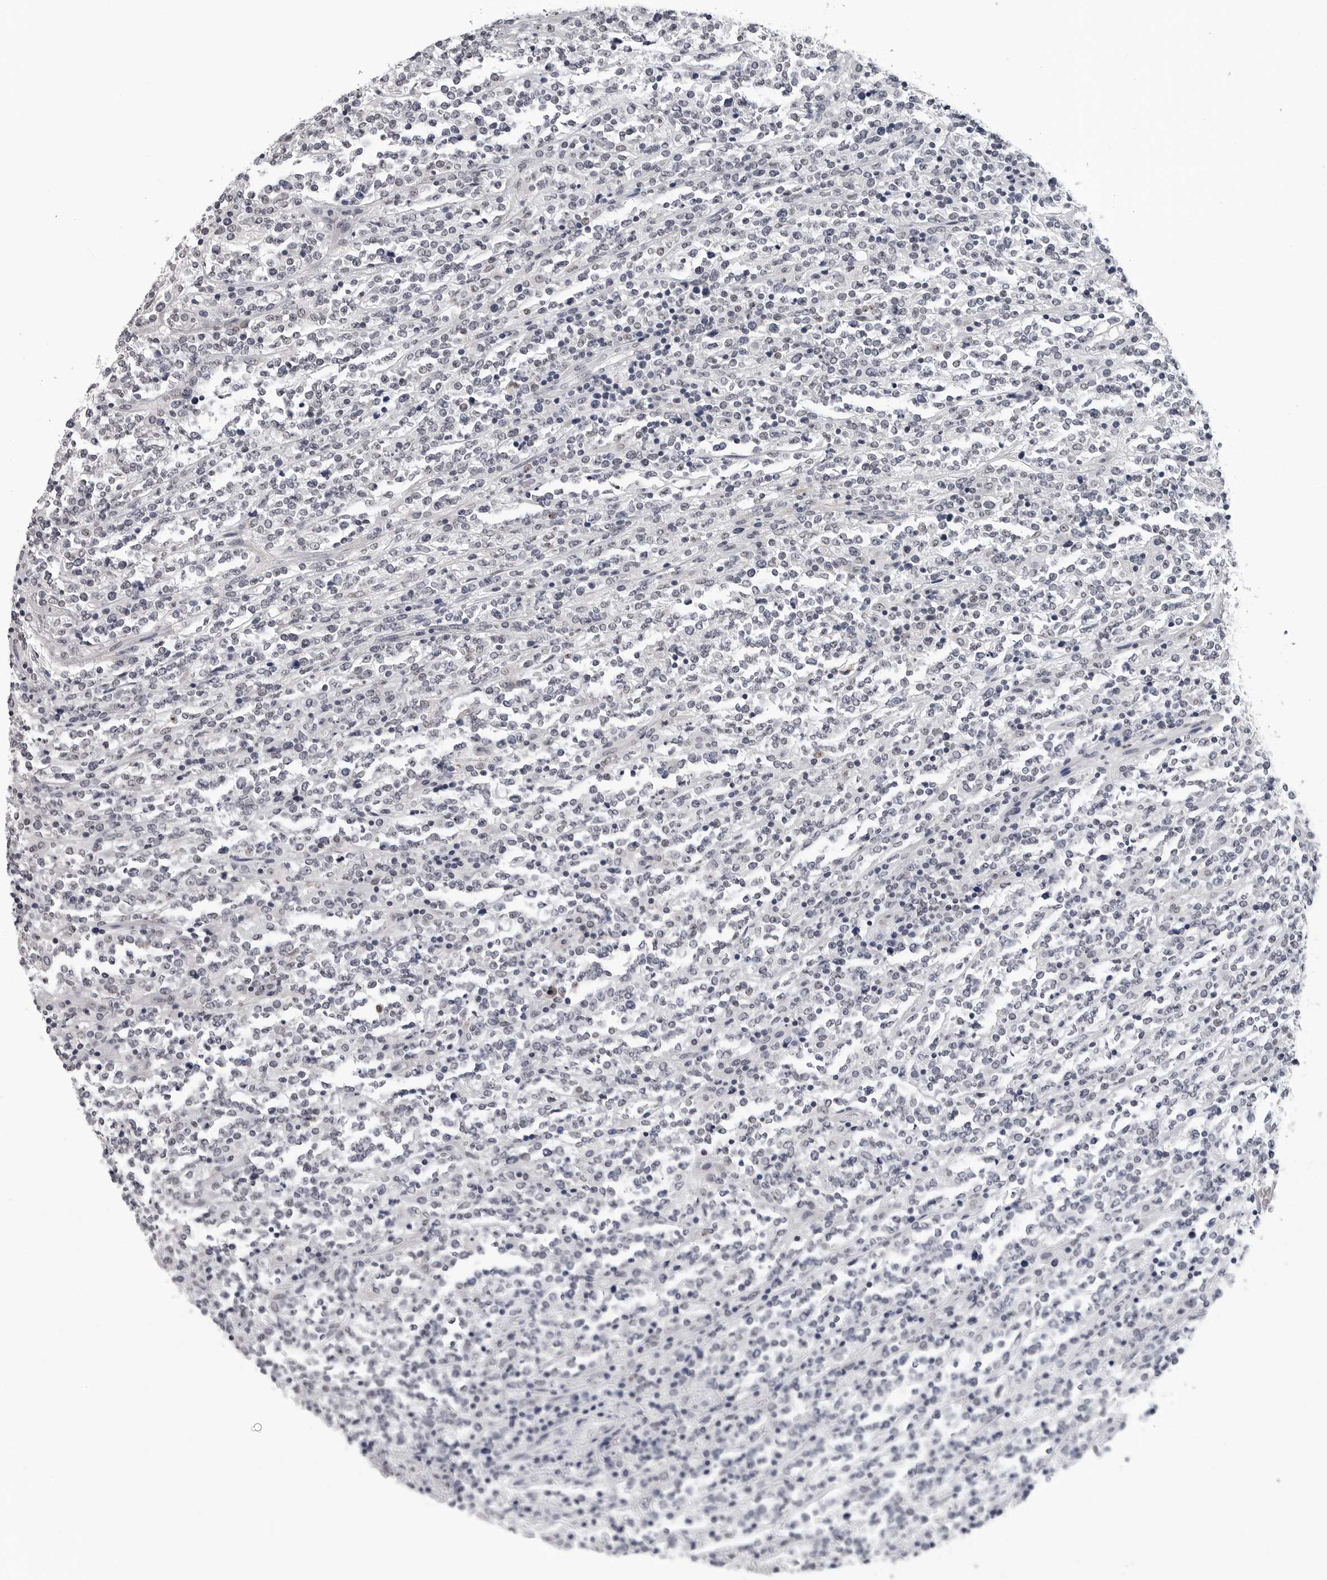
{"staining": {"intensity": "negative", "quantity": "none", "location": "none"}, "tissue": "lymphoma", "cell_type": "Tumor cells", "image_type": "cancer", "snomed": [{"axis": "morphology", "description": "Malignant lymphoma, non-Hodgkin's type, High grade"}, {"axis": "topography", "description": "Soft tissue"}], "caption": "High power microscopy micrograph of an immunohistochemistry photomicrograph of high-grade malignant lymphoma, non-Hodgkin's type, revealing no significant staining in tumor cells. The staining is performed using DAB brown chromogen with nuclei counter-stained in using hematoxylin.", "gene": "GNL2", "patient": {"sex": "male", "age": 18}}